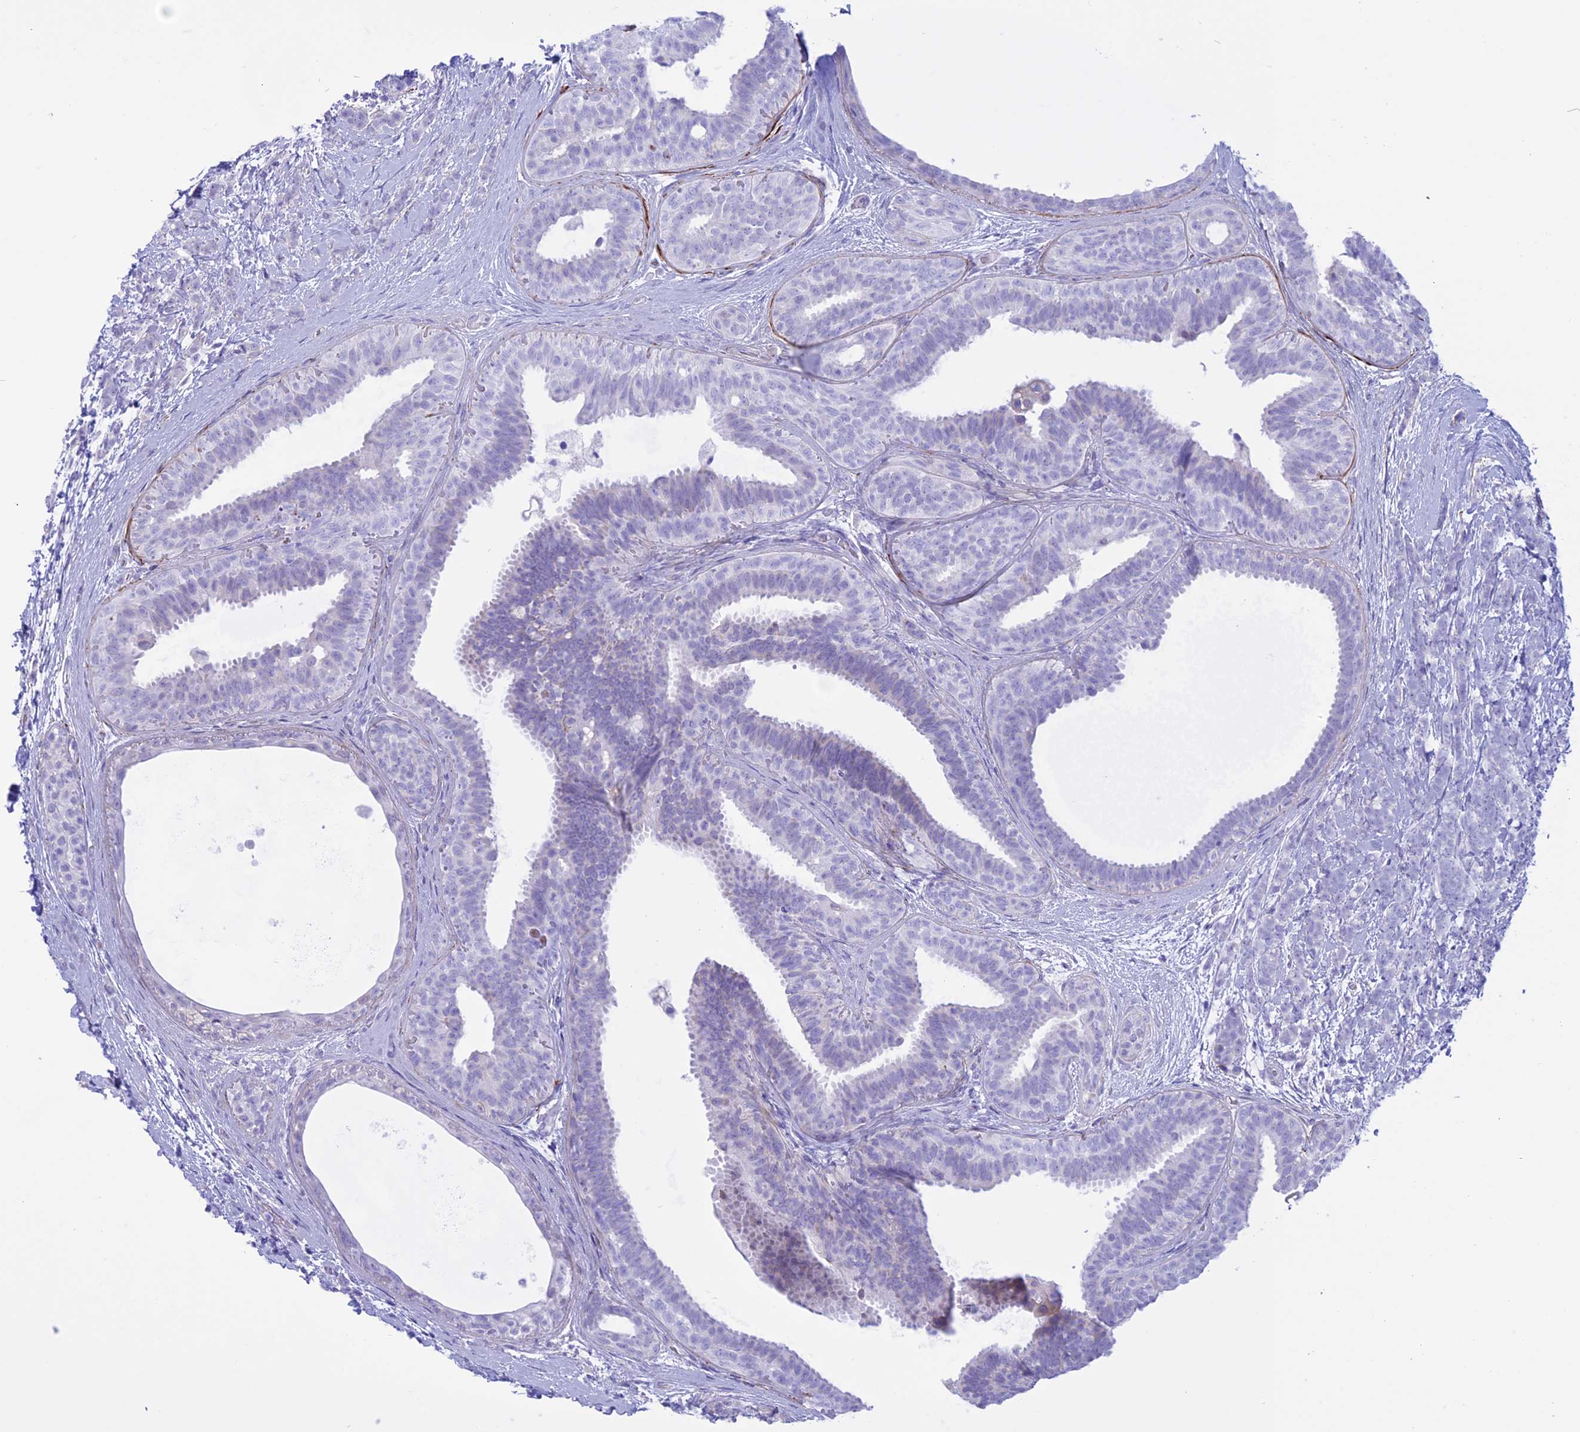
{"staining": {"intensity": "negative", "quantity": "none", "location": "none"}, "tissue": "breast cancer", "cell_type": "Tumor cells", "image_type": "cancer", "snomed": [{"axis": "morphology", "description": "Lobular carcinoma"}, {"axis": "topography", "description": "Breast"}], "caption": "DAB (3,3'-diaminobenzidine) immunohistochemical staining of human breast lobular carcinoma exhibits no significant expression in tumor cells. (DAB immunohistochemistry, high magnification).", "gene": "SPHKAP", "patient": {"sex": "female", "age": 58}}